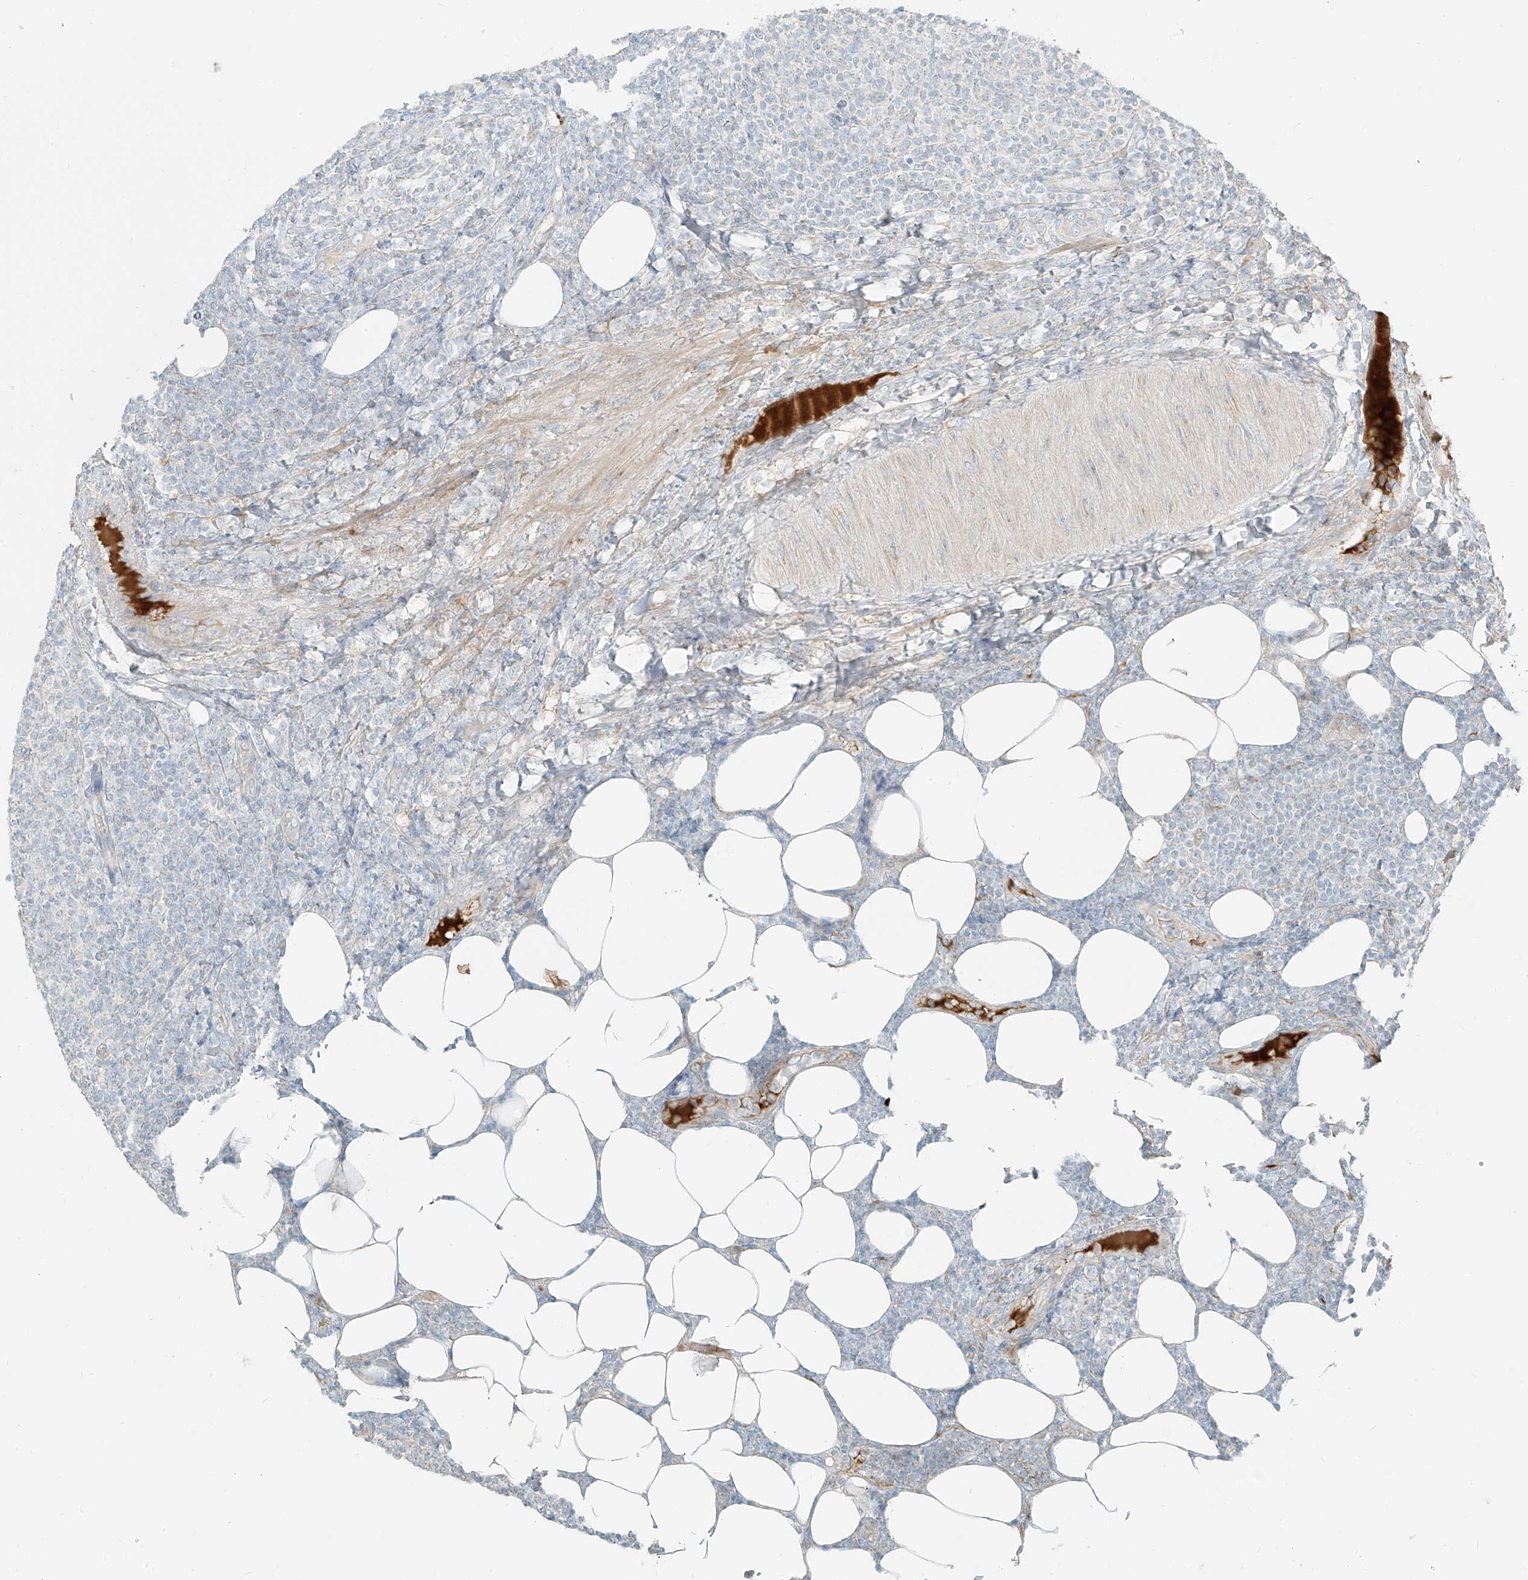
{"staining": {"intensity": "negative", "quantity": "none", "location": "none"}, "tissue": "lymphoma", "cell_type": "Tumor cells", "image_type": "cancer", "snomed": [{"axis": "morphology", "description": "Malignant lymphoma, non-Hodgkin's type, Low grade"}, {"axis": "topography", "description": "Lymph node"}], "caption": "Protein analysis of lymphoma demonstrates no significant expression in tumor cells.", "gene": "FSTL1", "patient": {"sex": "male", "age": 66}}